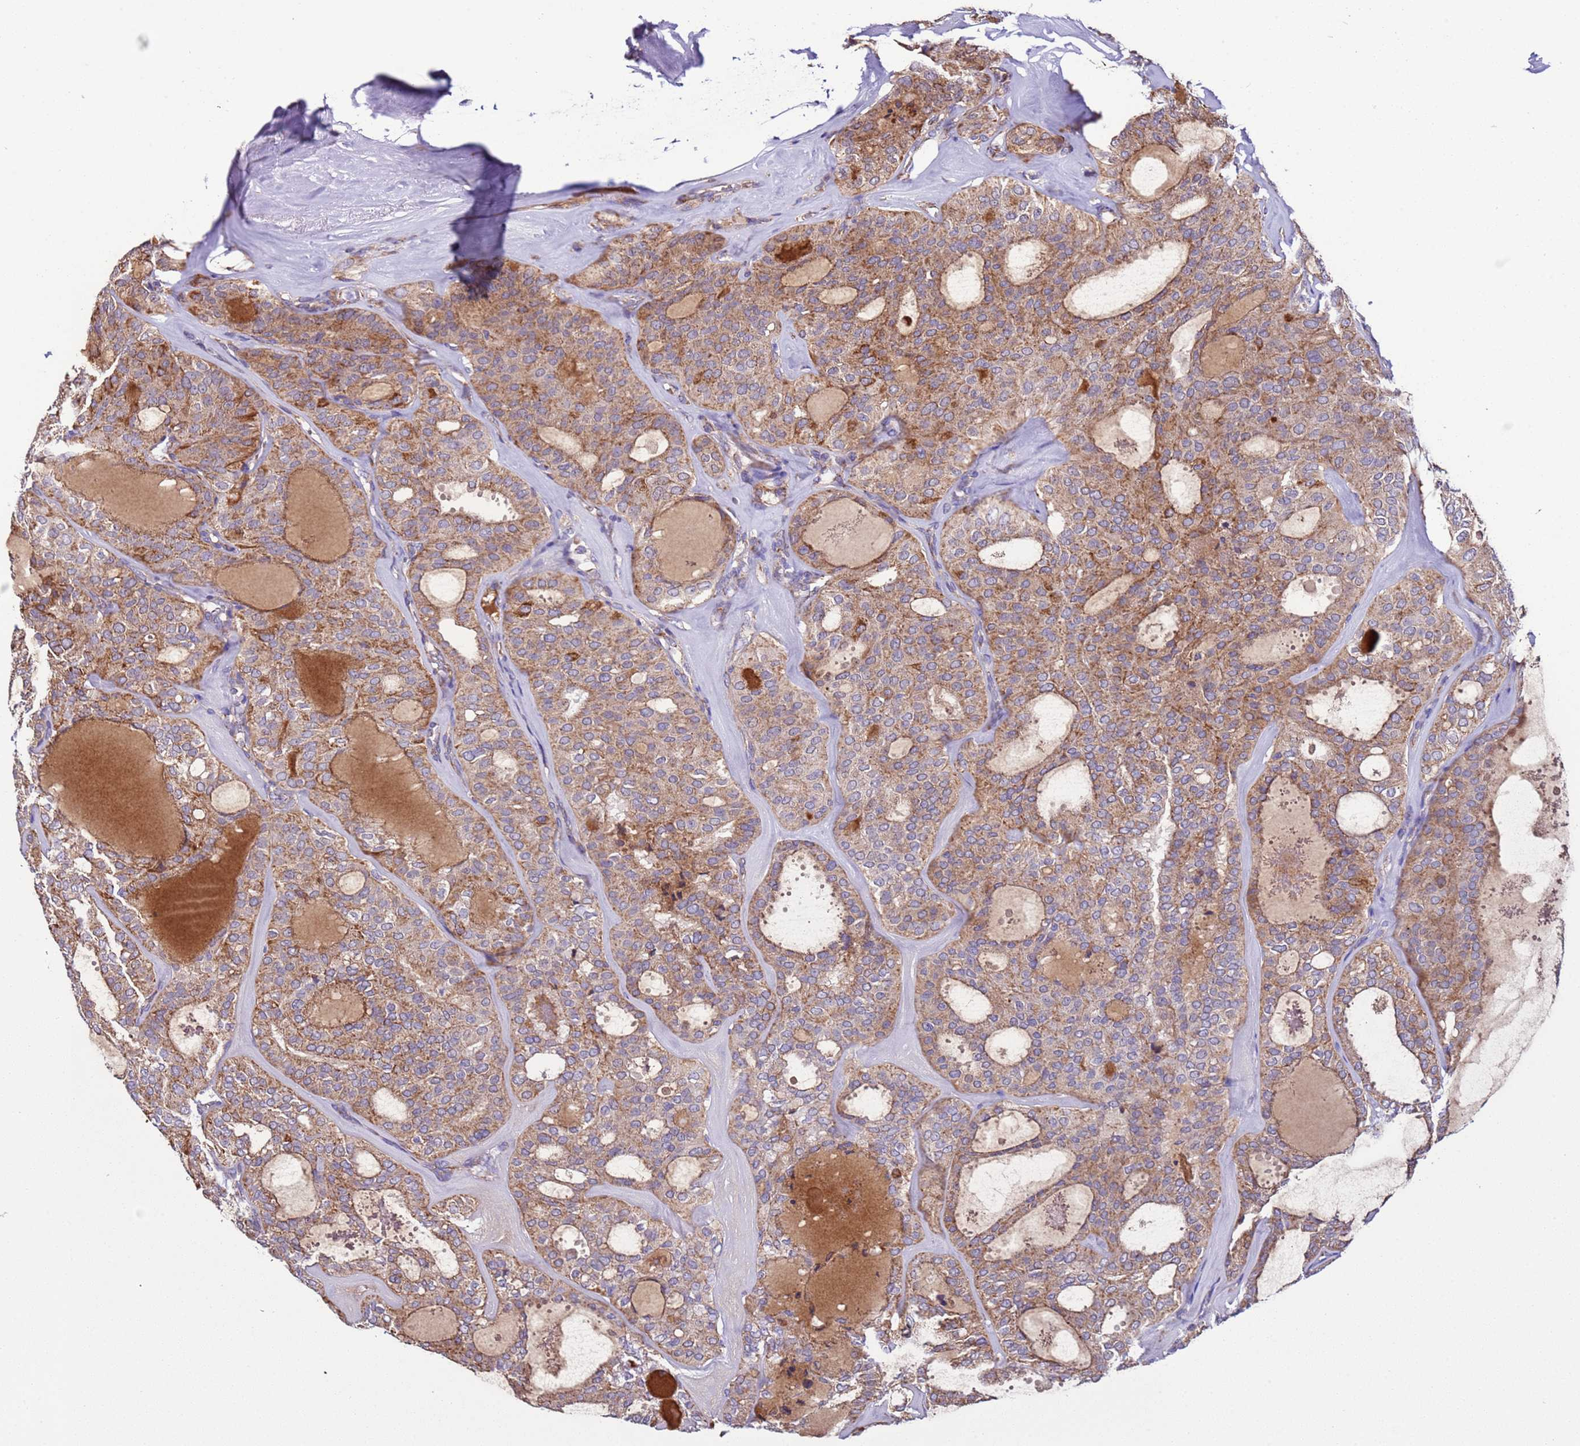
{"staining": {"intensity": "moderate", "quantity": ">75%", "location": "cytoplasmic/membranous"}, "tissue": "thyroid cancer", "cell_type": "Tumor cells", "image_type": "cancer", "snomed": [{"axis": "morphology", "description": "Follicular adenoma carcinoma, NOS"}, {"axis": "topography", "description": "Thyroid gland"}], "caption": "An immunohistochemistry histopathology image of neoplastic tissue is shown. Protein staining in brown shows moderate cytoplasmic/membranous positivity in follicular adenoma carcinoma (thyroid) within tumor cells.", "gene": "AHI1", "patient": {"sex": "male", "age": 75}}